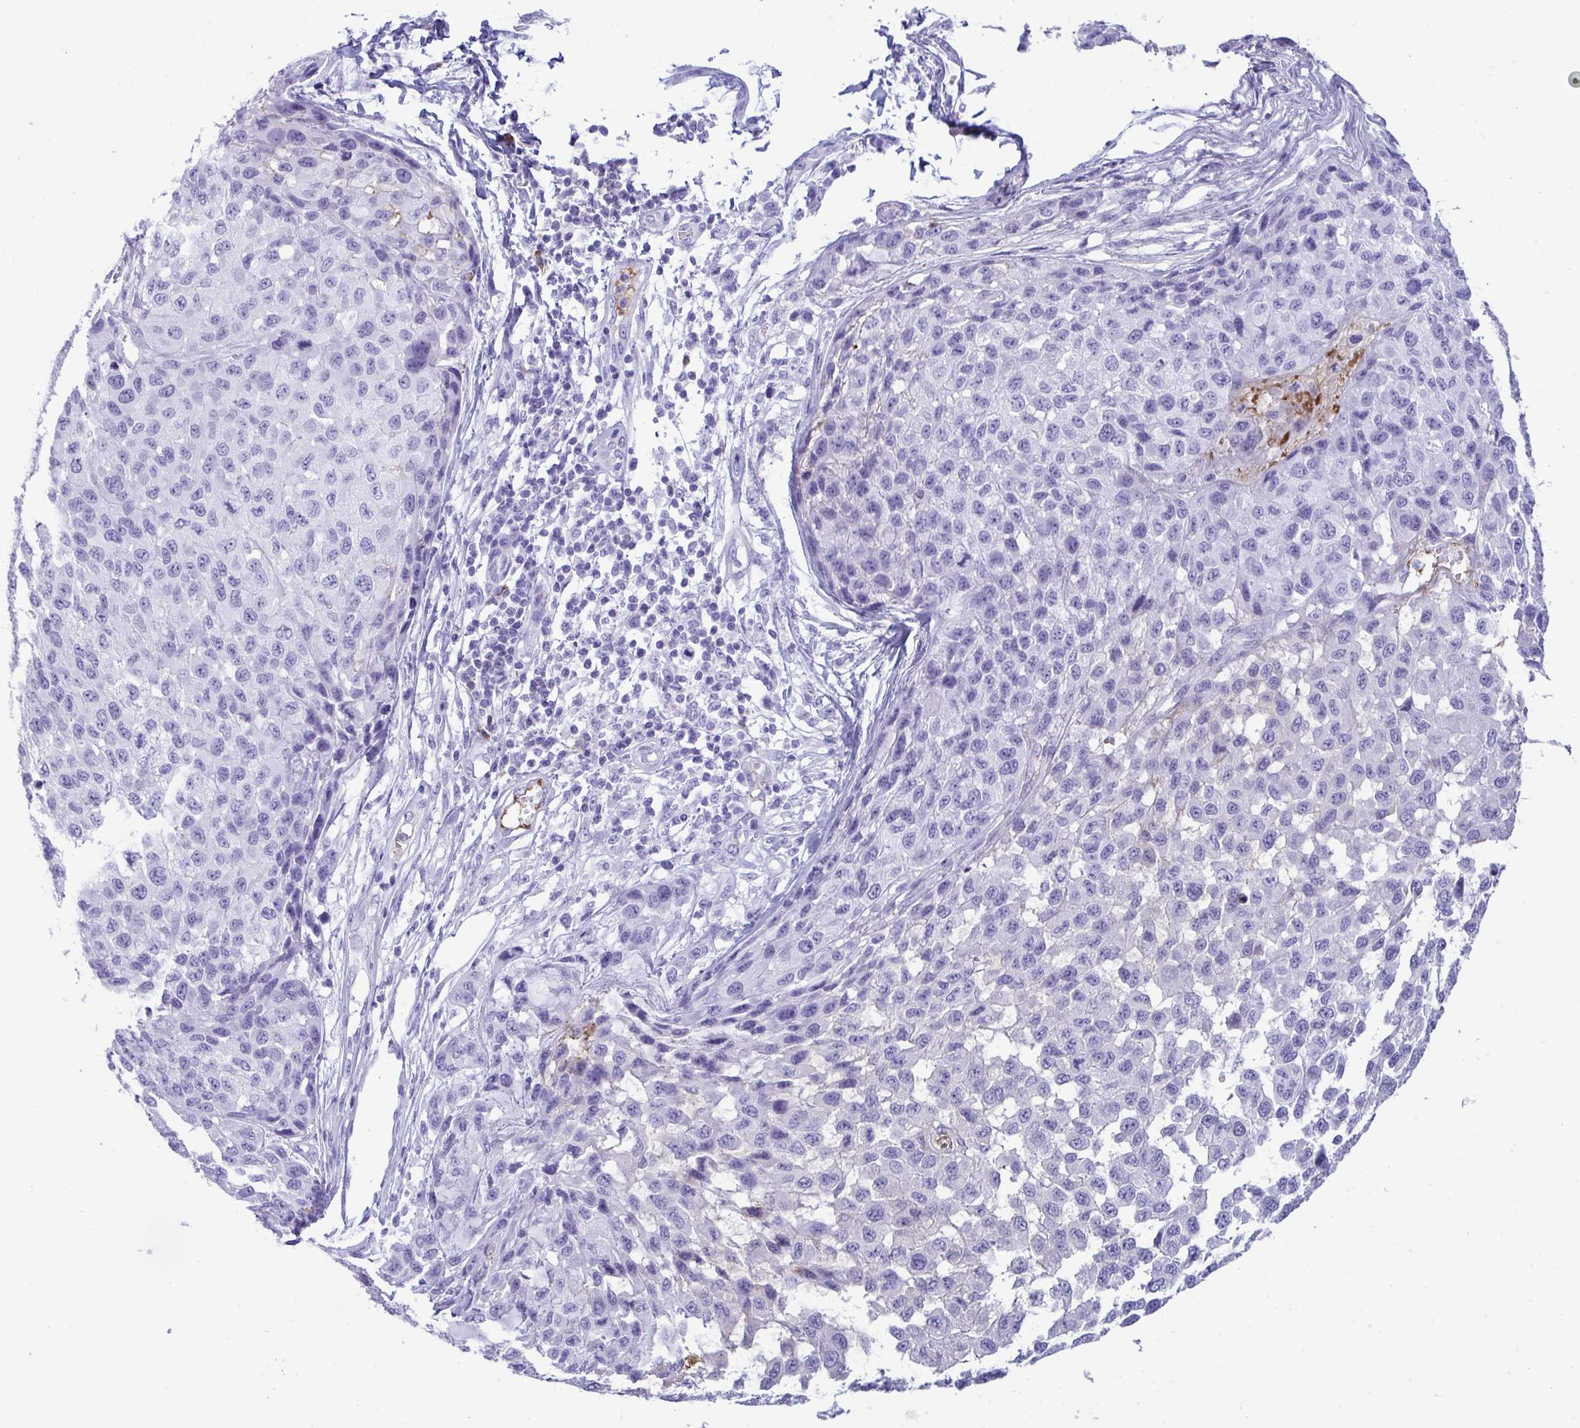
{"staining": {"intensity": "negative", "quantity": "none", "location": "none"}, "tissue": "melanoma", "cell_type": "Tumor cells", "image_type": "cancer", "snomed": [{"axis": "morphology", "description": "Malignant melanoma, NOS"}, {"axis": "topography", "description": "Skin"}], "caption": "Tumor cells show no significant protein expression in melanoma.", "gene": "JCHAIN", "patient": {"sex": "male", "age": 62}}